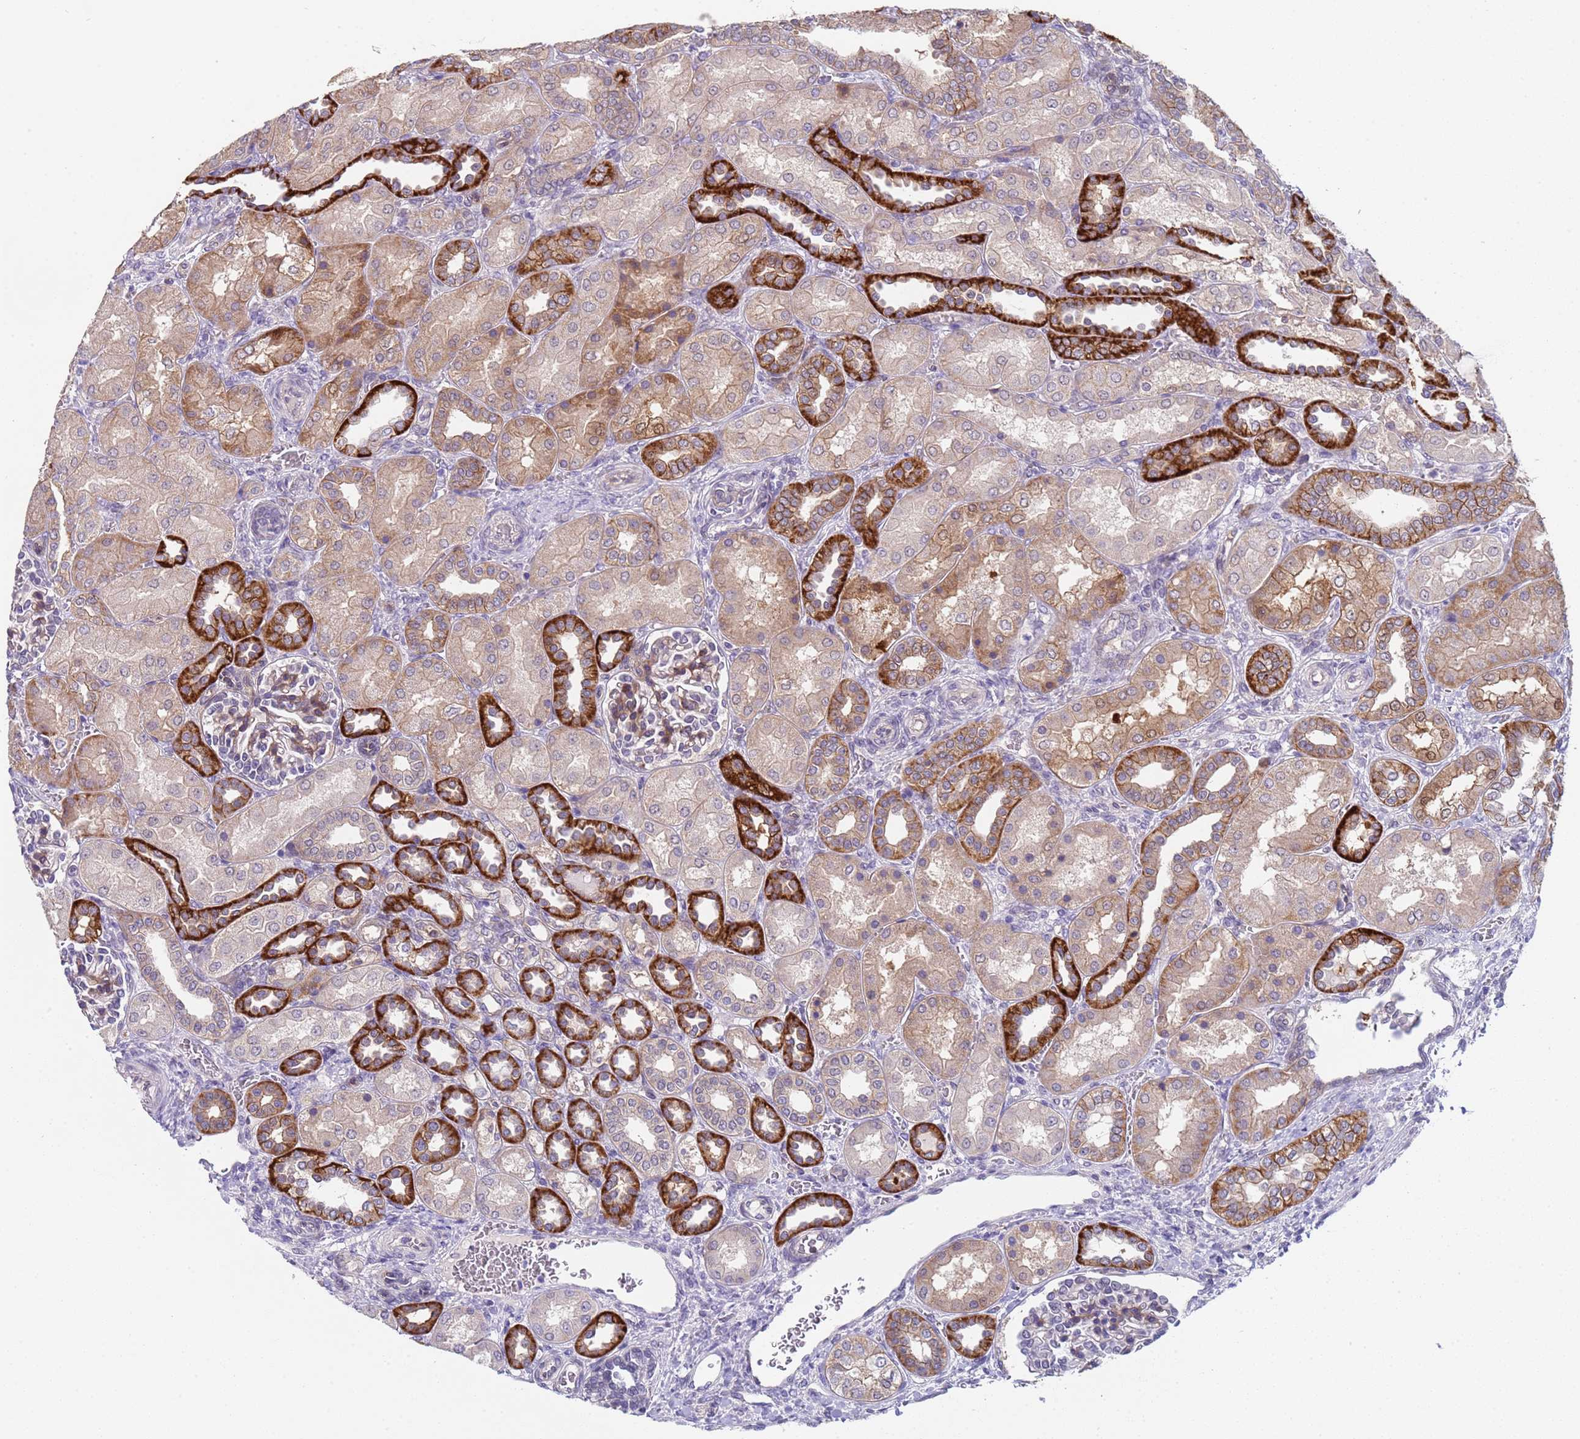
{"staining": {"intensity": "moderate", "quantity": "25%-75%", "location": "cytoplasmic/membranous"}, "tissue": "kidney", "cell_type": "Cells in glomeruli", "image_type": "normal", "snomed": [{"axis": "morphology", "description": "Normal tissue, NOS"}, {"axis": "morphology", "description": "Neoplasm, malignant, NOS"}, {"axis": "topography", "description": "Kidney"}], "caption": "Kidney was stained to show a protein in brown. There is medium levels of moderate cytoplasmic/membranous staining in approximately 25%-75% of cells in glomeruli.", "gene": "TRMT10A", "patient": {"sex": "female", "age": 1}}